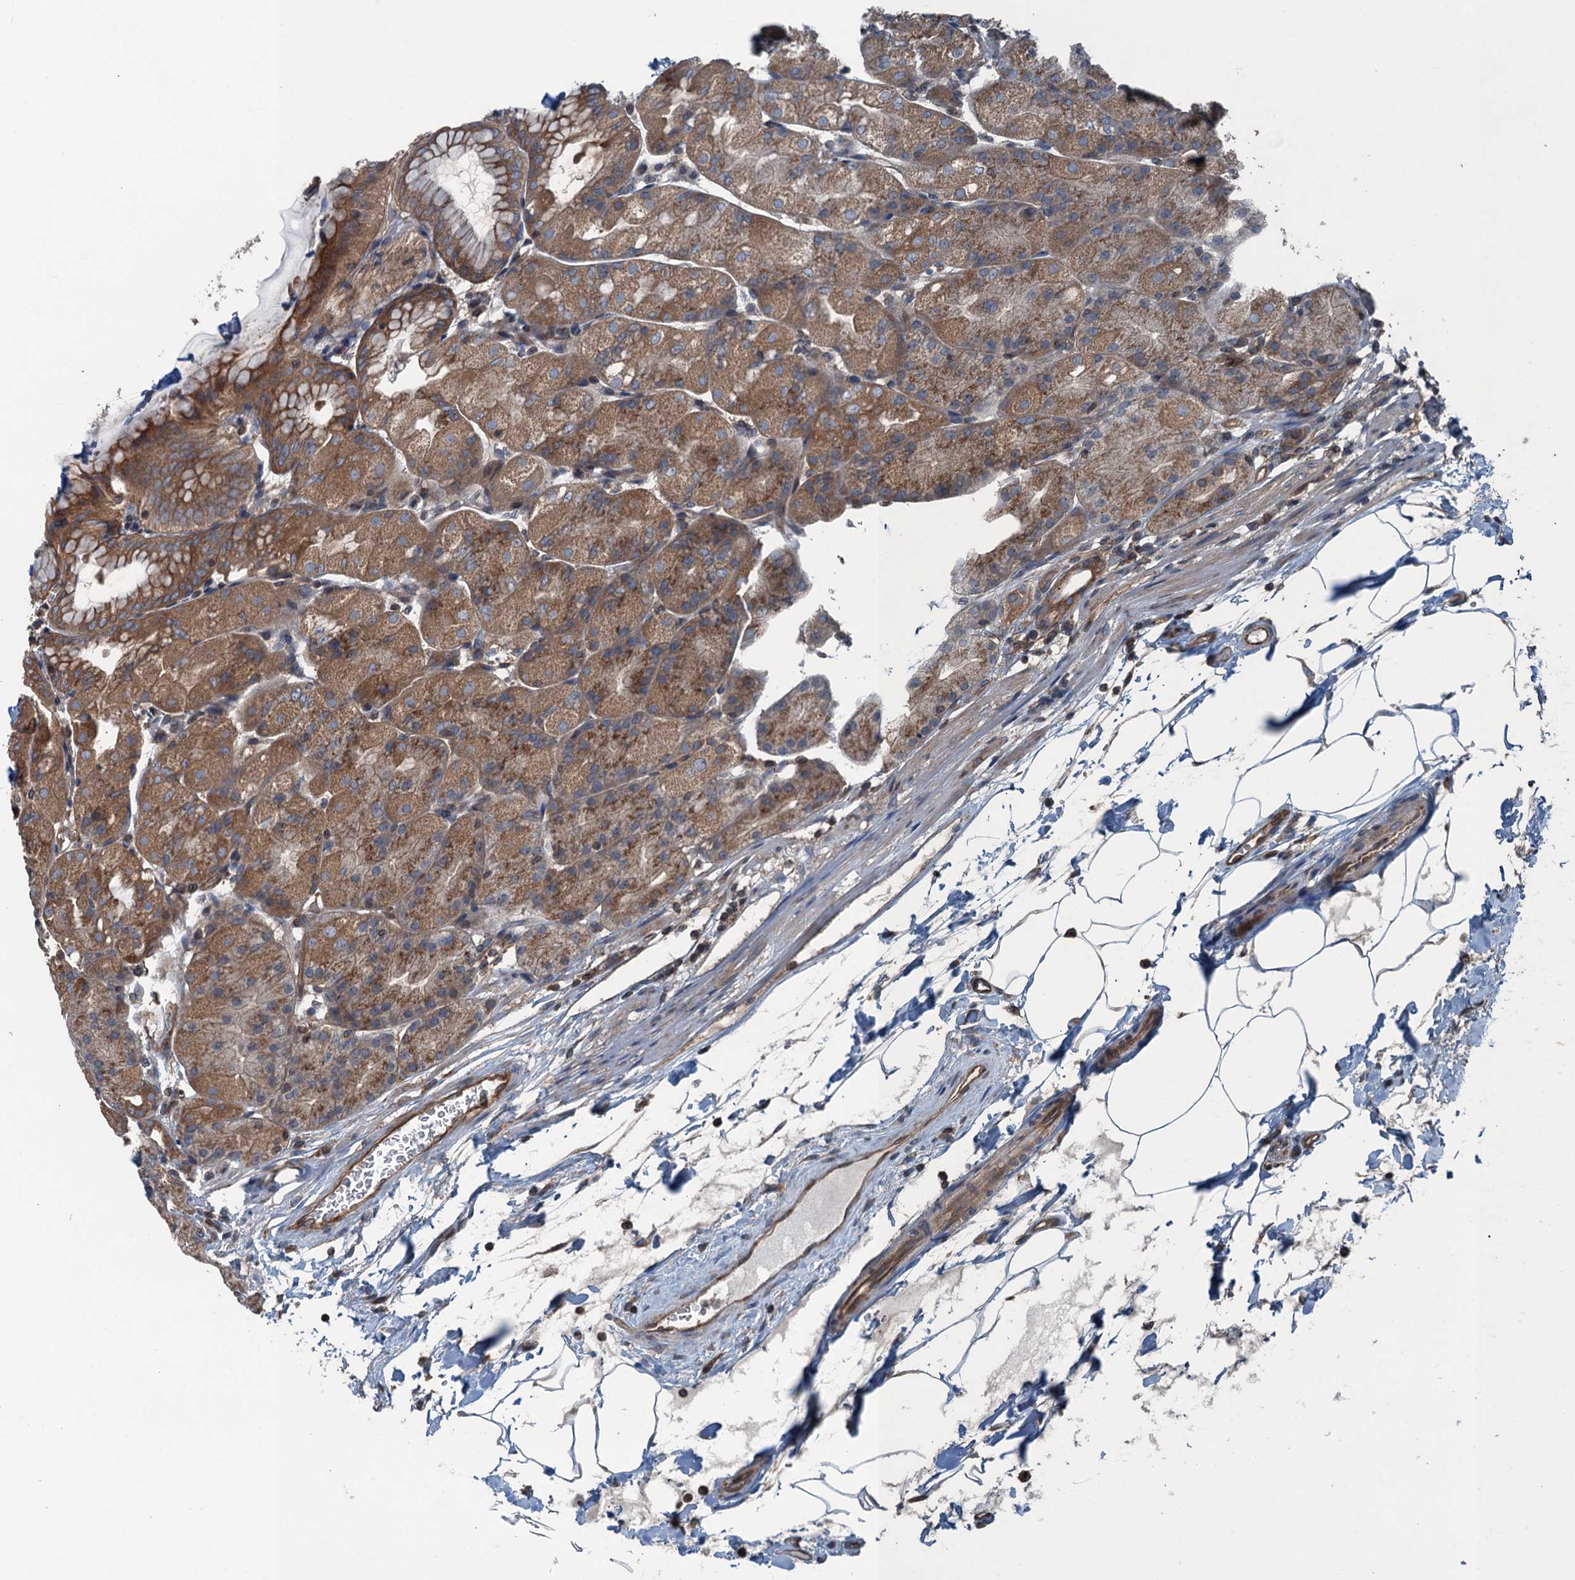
{"staining": {"intensity": "moderate", "quantity": ">75%", "location": "cytoplasmic/membranous"}, "tissue": "stomach", "cell_type": "Glandular cells", "image_type": "normal", "snomed": [{"axis": "morphology", "description": "Normal tissue, NOS"}, {"axis": "topography", "description": "Stomach, upper"}, {"axis": "topography", "description": "Stomach, lower"}], "caption": "This histopathology image exhibits immunohistochemistry staining of normal human stomach, with medium moderate cytoplasmic/membranous staining in approximately >75% of glandular cells.", "gene": "TRAPPC8", "patient": {"sex": "male", "age": 62}}